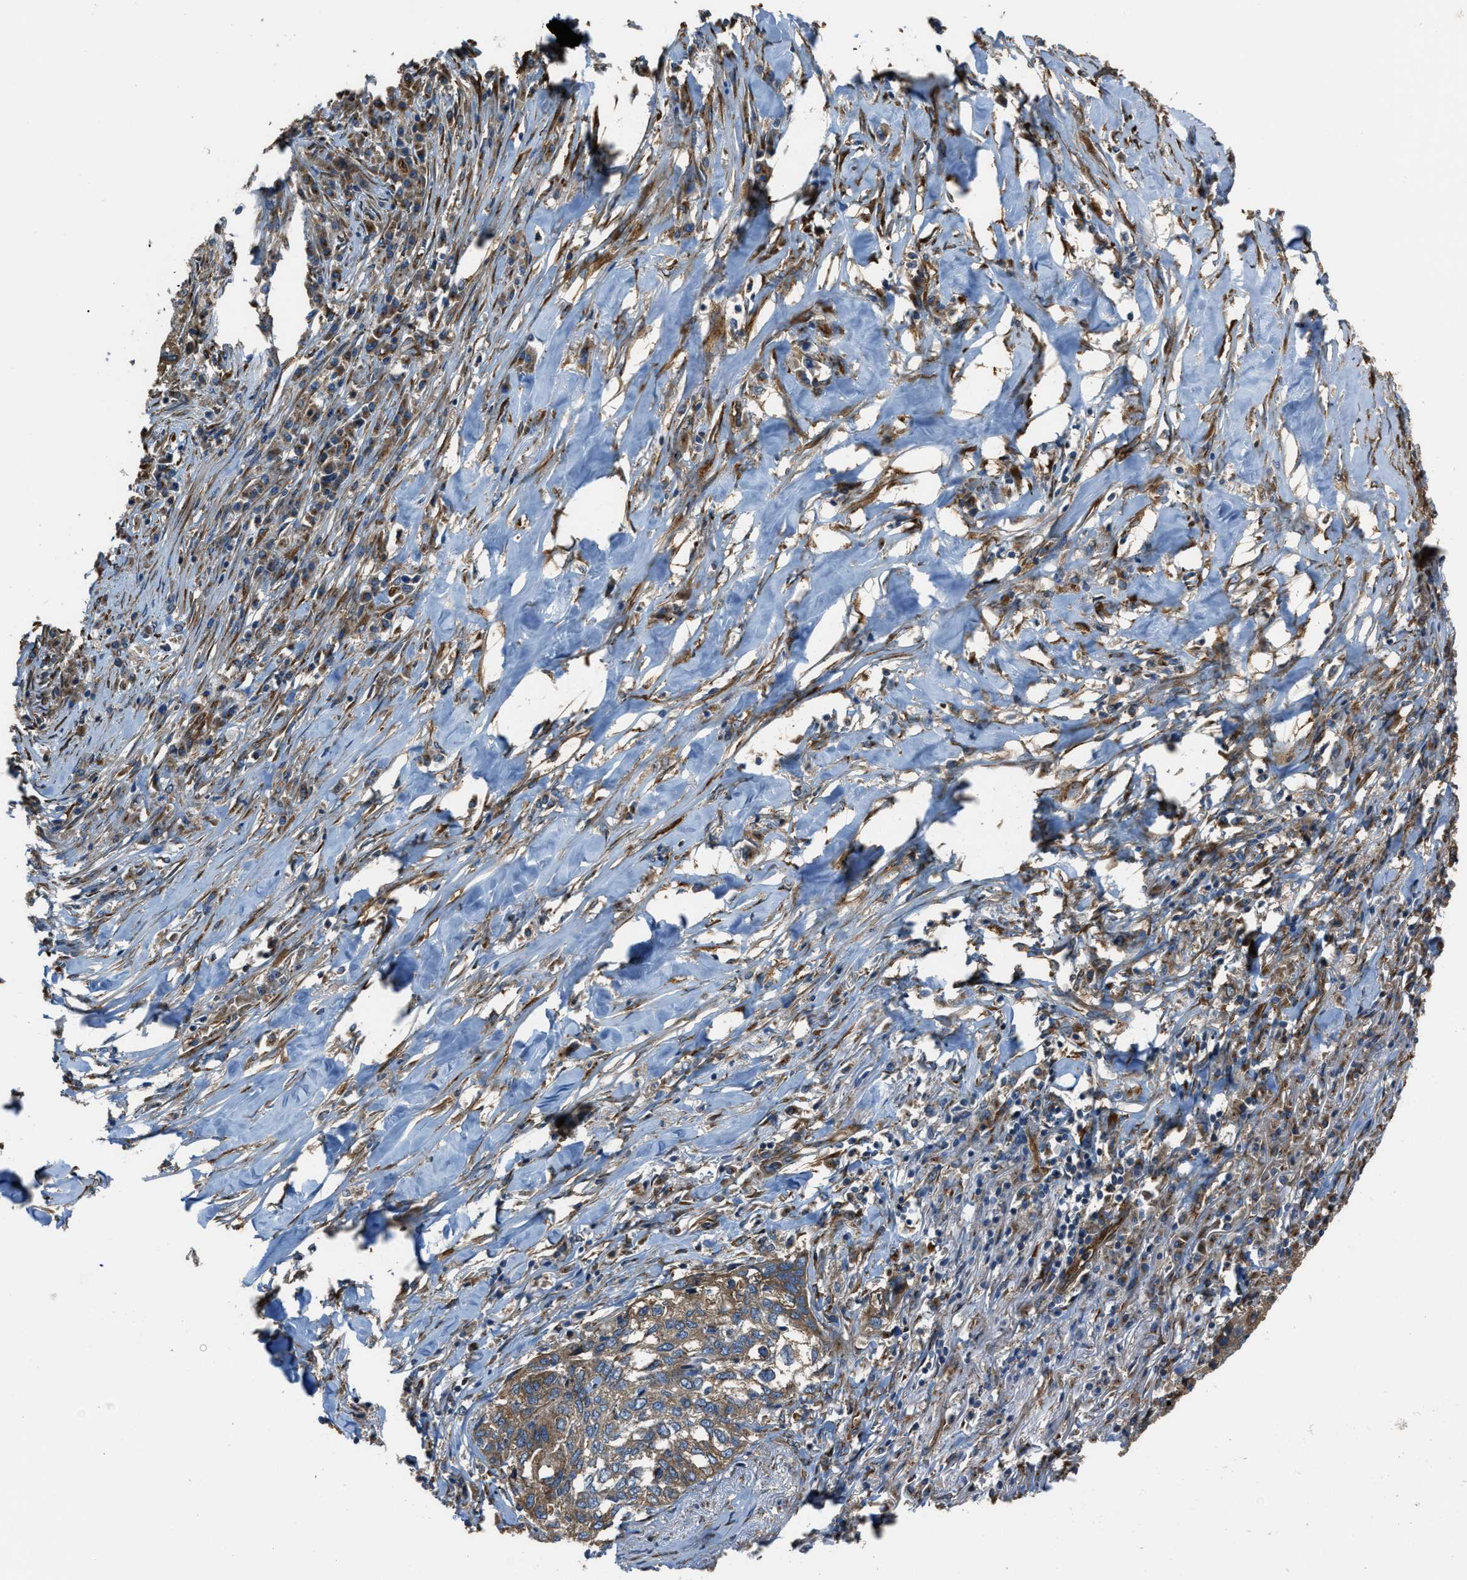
{"staining": {"intensity": "moderate", "quantity": ">75%", "location": "cytoplasmic/membranous"}, "tissue": "lung cancer", "cell_type": "Tumor cells", "image_type": "cancer", "snomed": [{"axis": "morphology", "description": "Squamous cell carcinoma, NOS"}, {"axis": "topography", "description": "Lung"}], "caption": "High-magnification brightfield microscopy of lung cancer (squamous cell carcinoma) stained with DAB (brown) and counterstained with hematoxylin (blue). tumor cells exhibit moderate cytoplasmic/membranous positivity is appreciated in approximately>75% of cells. Ihc stains the protein in brown and the nuclei are stained blue.", "gene": "TRPC1", "patient": {"sex": "female", "age": 63}}